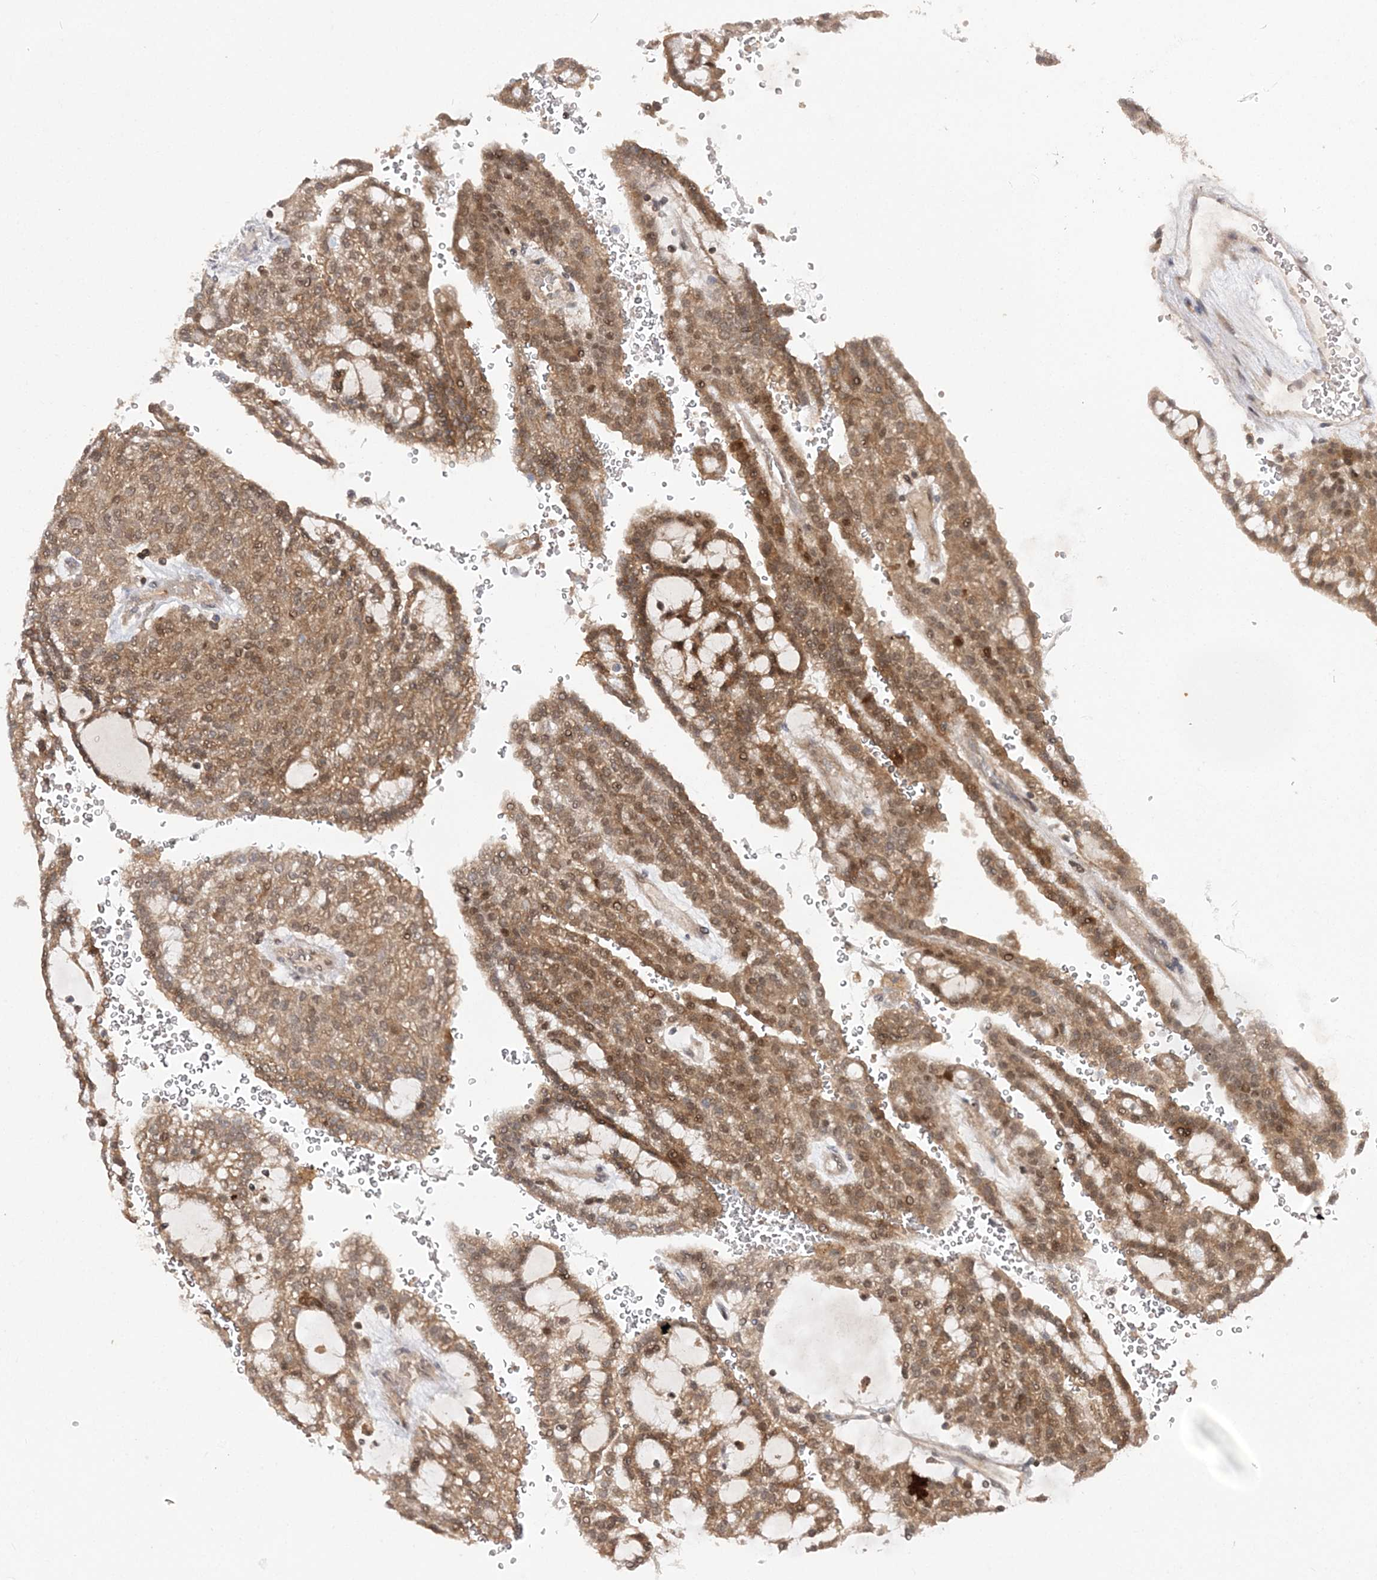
{"staining": {"intensity": "moderate", "quantity": ">75%", "location": "cytoplasmic/membranous"}, "tissue": "renal cancer", "cell_type": "Tumor cells", "image_type": "cancer", "snomed": [{"axis": "morphology", "description": "Adenocarcinoma, NOS"}, {"axis": "topography", "description": "Kidney"}], "caption": "An IHC image of tumor tissue is shown. Protein staining in brown shows moderate cytoplasmic/membranous positivity in renal cancer (adenocarcinoma) within tumor cells.", "gene": "NIF3L1", "patient": {"sex": "male", "age": 63}}